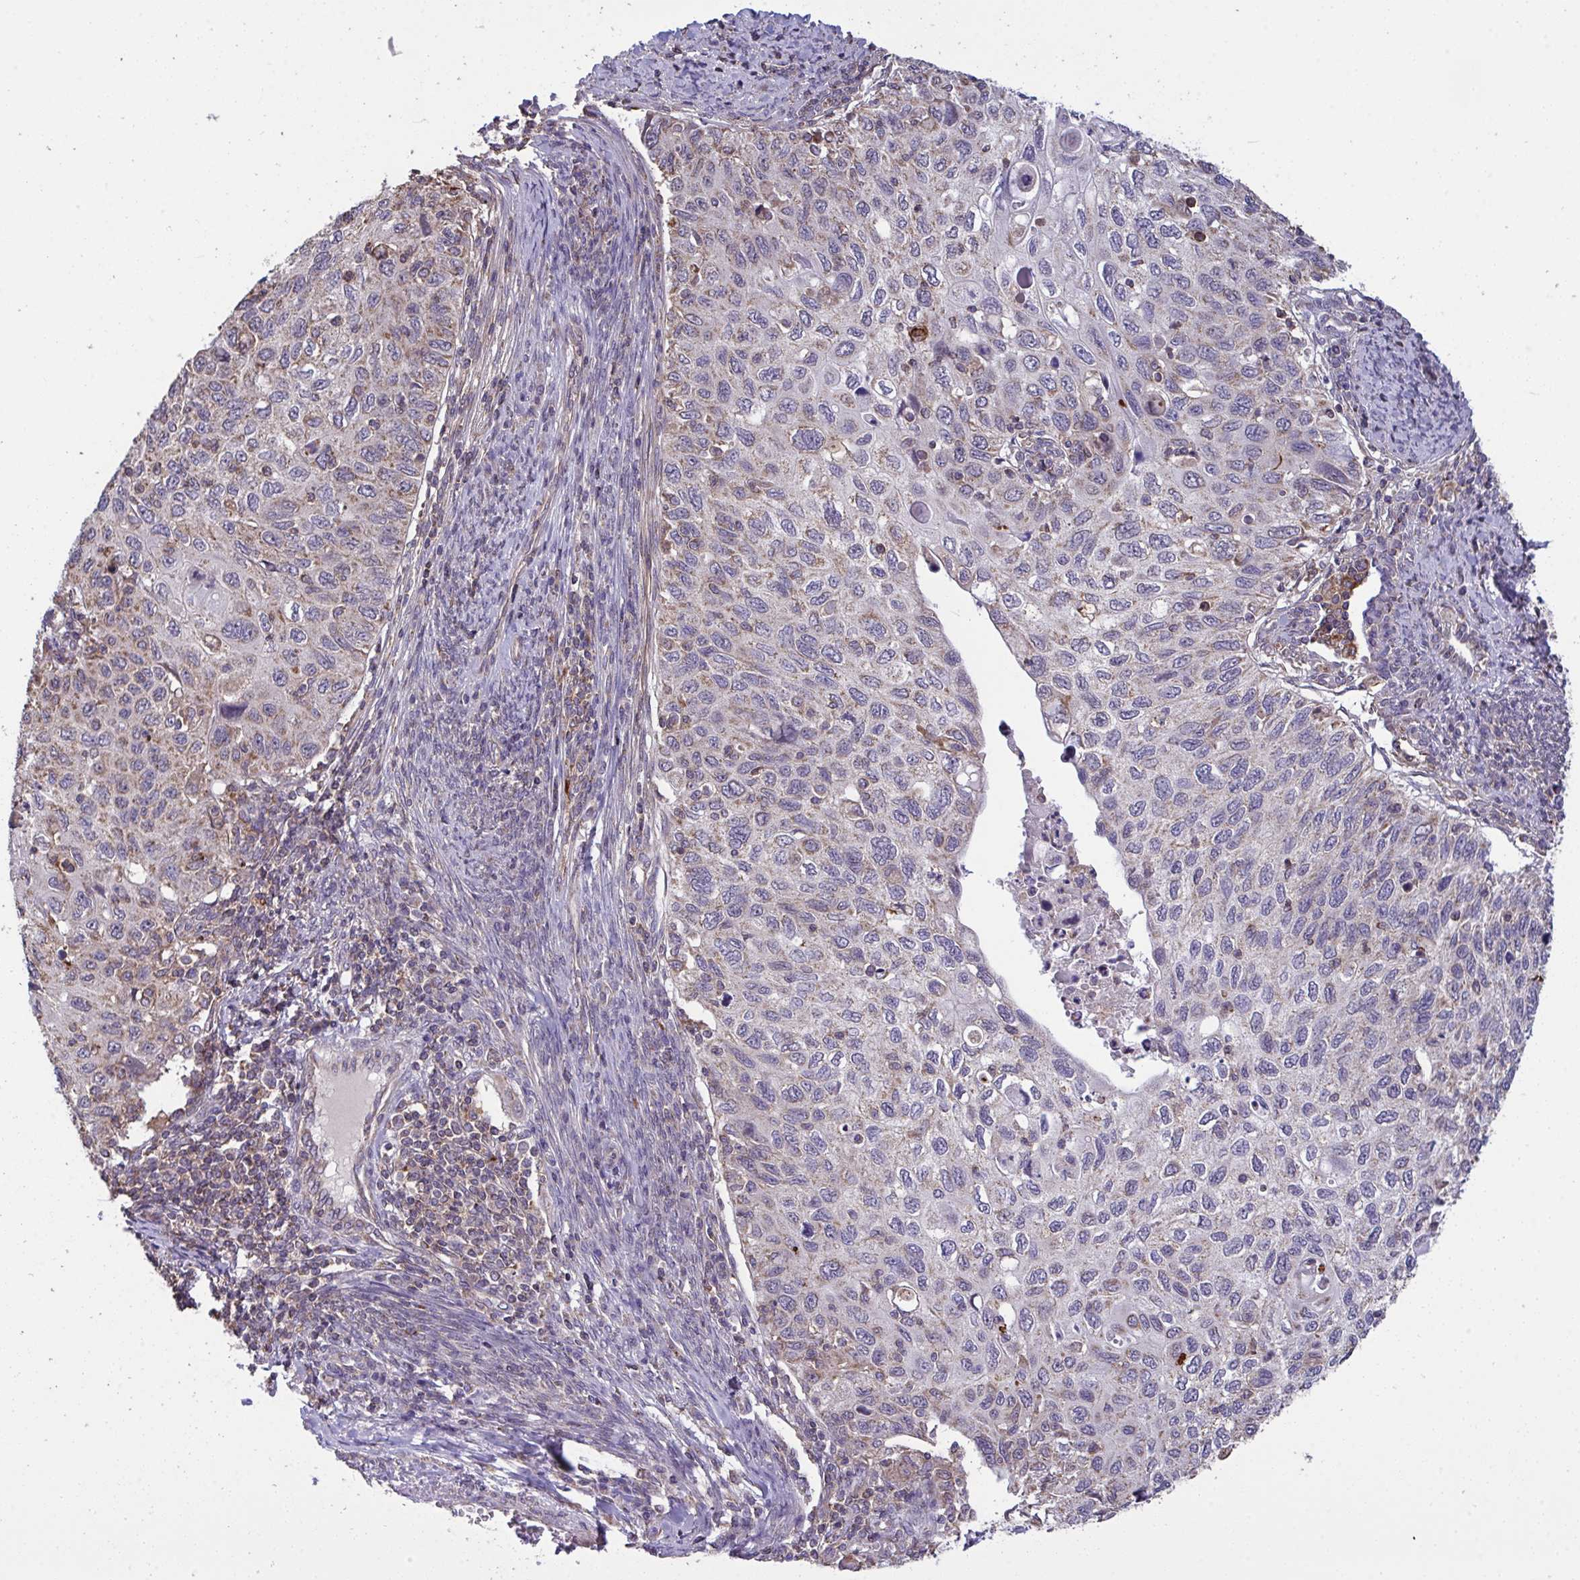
{"staining": {"intensity": "weak", "quantity": "<25%", "location": "cytoplasmic/membranous"}, "tissue": "cervical cancer", "cell_type": "Tumor cells", "image_type": "cancer", "snomed": [{"axis": "morphology", "description": "Squamous cell carcinoma, NOS"}, {"axis": "topography", "description": "Cervix"}], "caption": "An immunohistochemistry histopathology image of cervical cancer is shown. There is no staining in tumor cells of cervical cancer.", "gene": "PPM1H", "patient": {"sex": "female", "age": 70}}